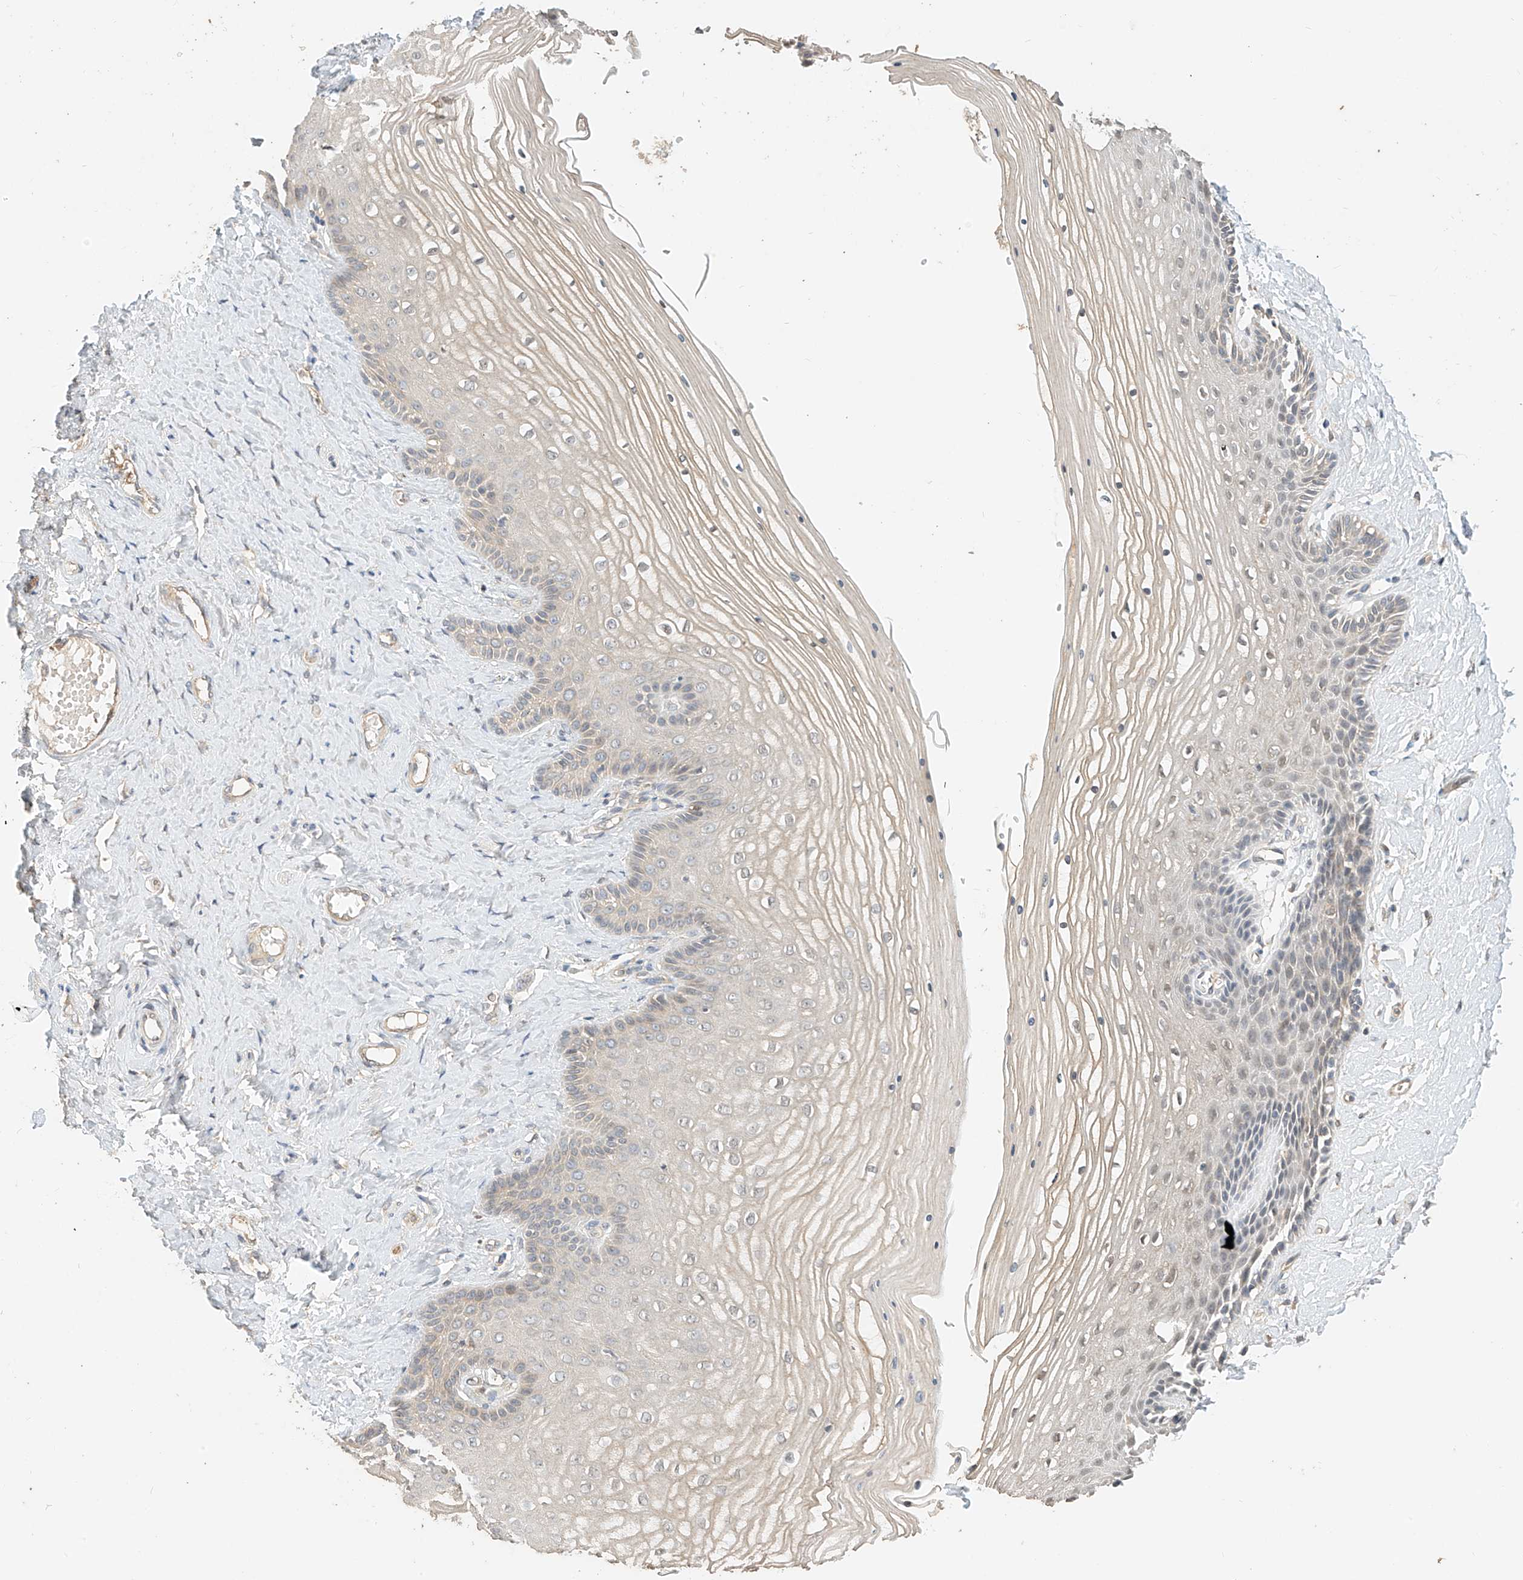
{"staining": {"intensity": "weak", "quantity": "25%-75%", "location": "cytoplasmic/membranous,nuclear"}, "tissue": "vagina", "cell_type": "Squamous epithelial cells", "image_type": "normal", "snomed": [{"axis": "morphology", "description": "Normal tissue, NOS"}, {"axis": "topography", "description": "Vagina"}, {"axis": "topography", "description": "Cervix"}], "caption": "Immunohistochemistry (IHC) histopathology image of benign vagina: human vagina stained using IHC shows low levels of weak protein expression localized specifically in the cytoplasmic/membranous,nuclear of squamous epithelial cells, appearing as a cytoplasmic/membranous,nuclear brown color.", "gene": "OFD1", "patient": {"sex": "female", "age": 40}}